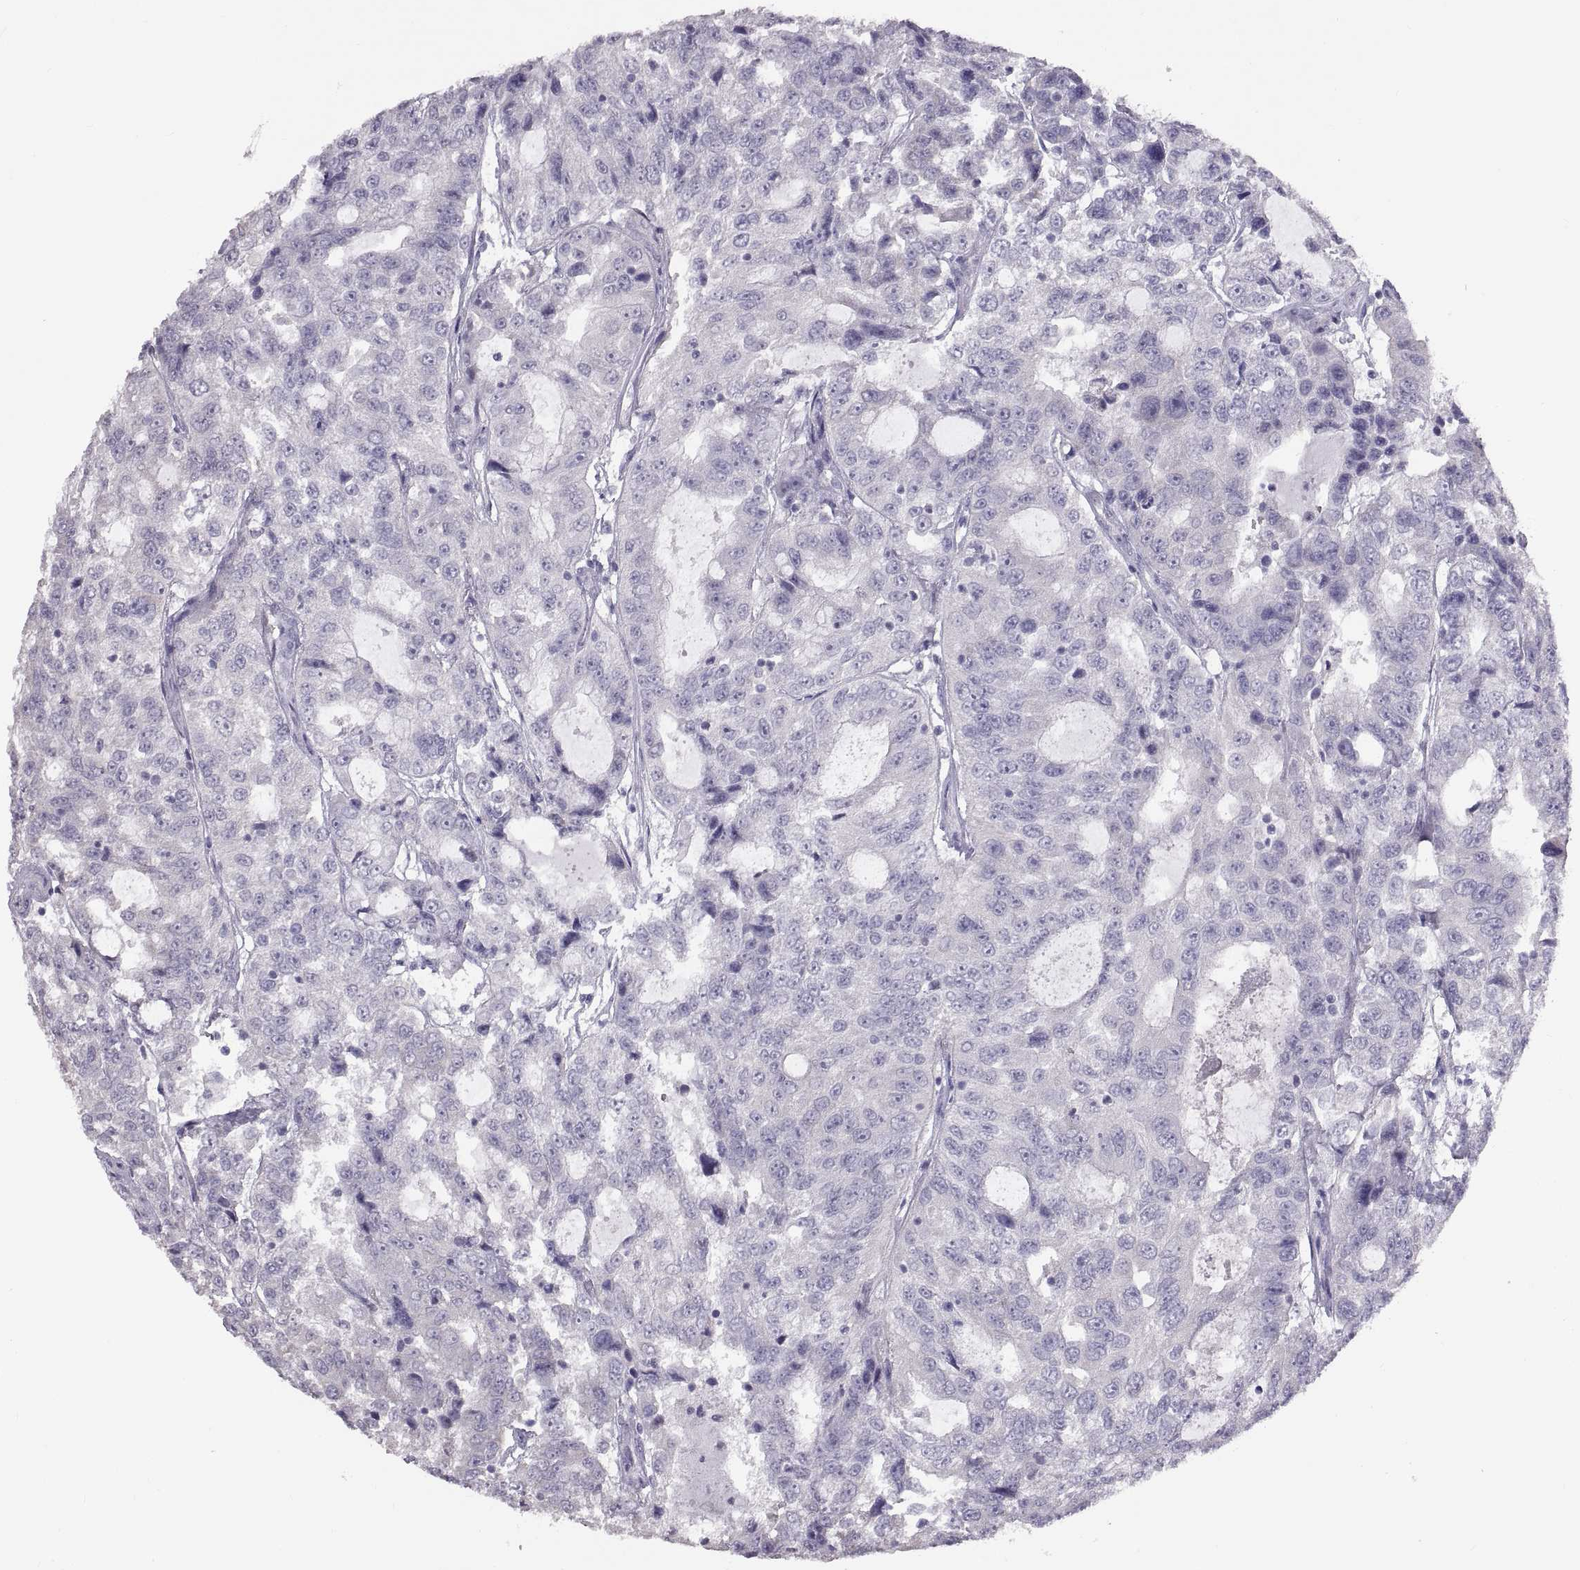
{"staining": {"intensity": "negative", "quantity": "none", "location": "none"}, "tissue": "urothelial cancer", "cell_type": "Tumor cells", "image_type": "cancer", "snomed": [{"axis": "morphology", "description": "Urothelial carcinoma, NOS"}, {"axis": "morphology", "description": "Urothelial carcinoma, High grade"}, {"axis": "topography", "description": "Urinary bladder"}], "caption": "Immunohistochemistry (IHC) micrograph of neoplastic tissue: human transitional cell carcinoma stained with DAB demonstrates no significant protein positivity in tumor cells.", "gene": "WBP2NL", "patient": {"sex": "female", "age": 73}}